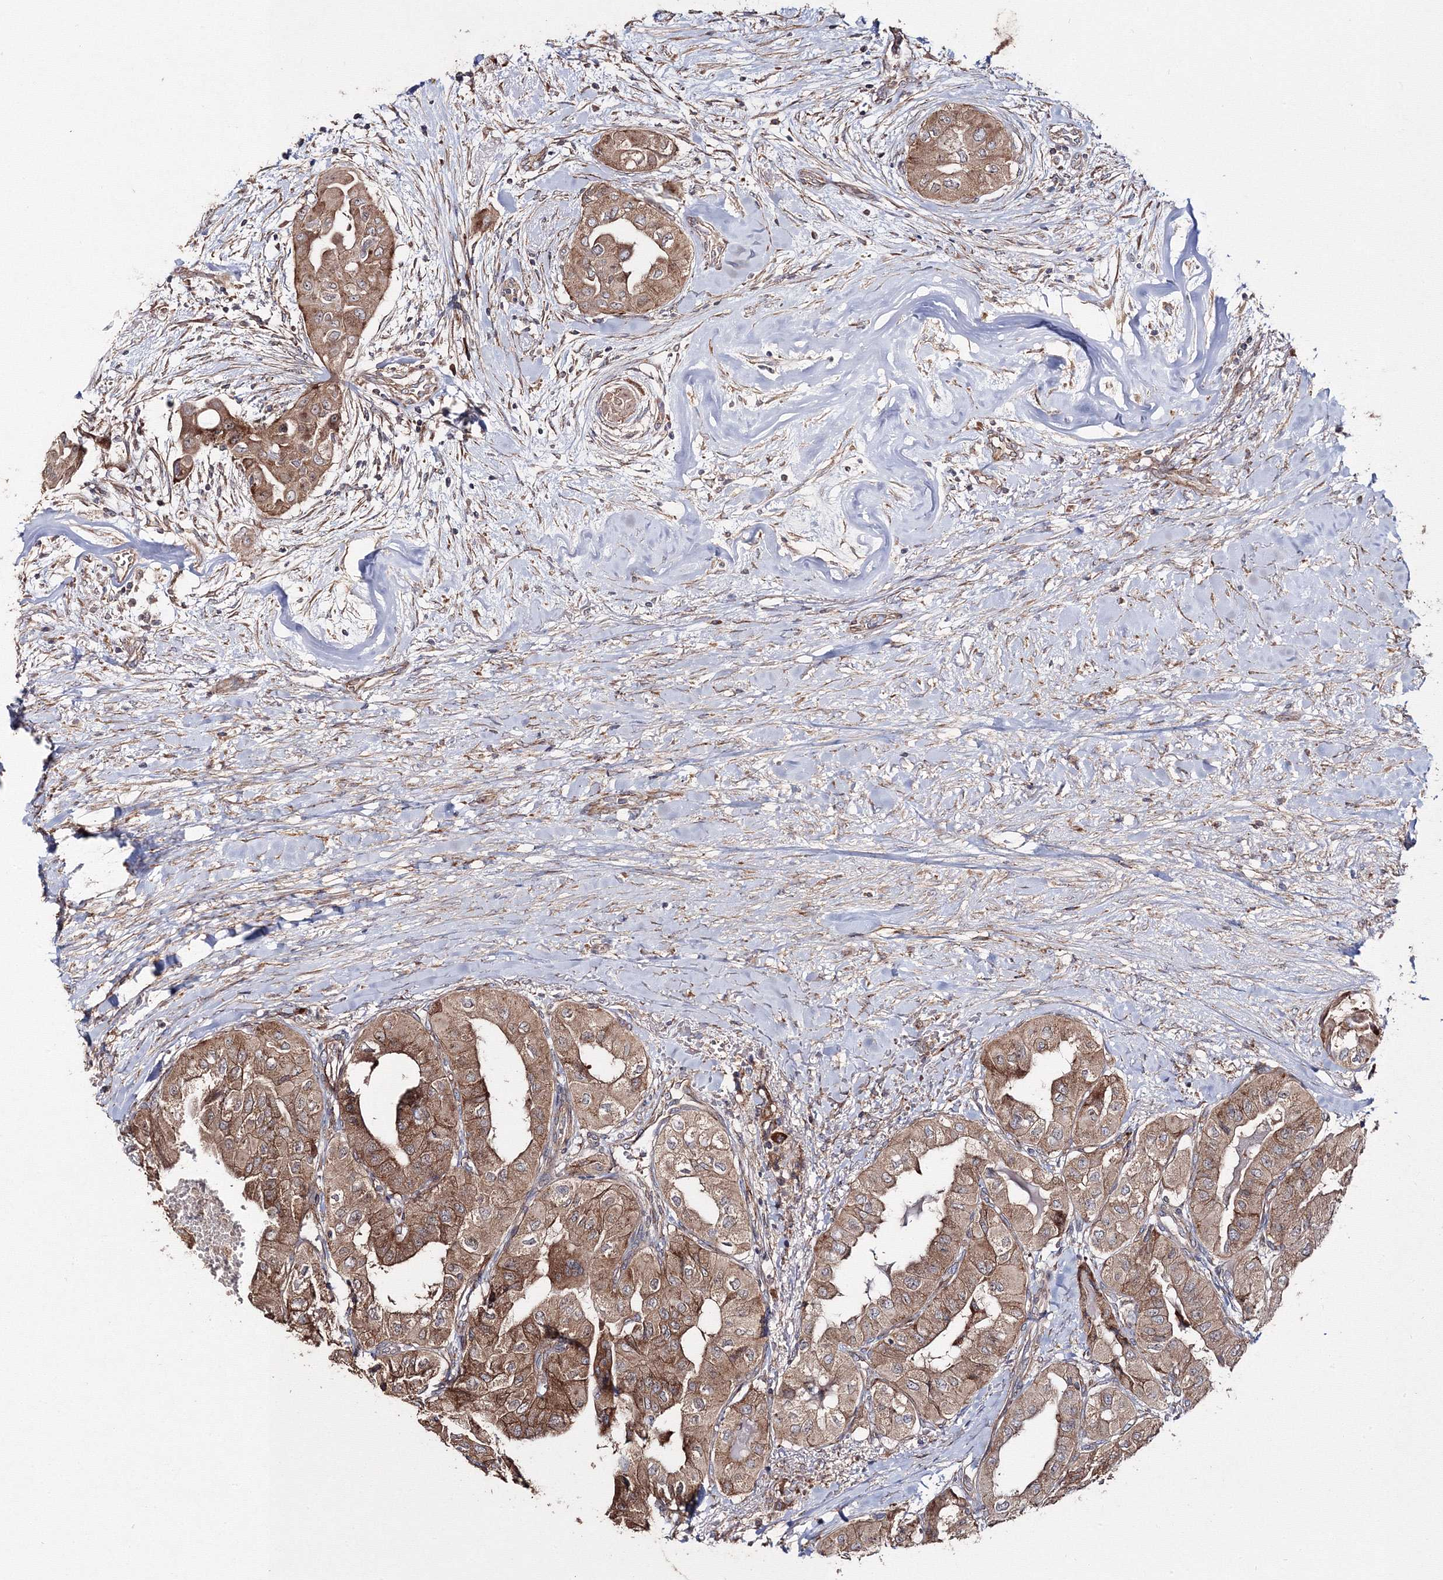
{"staining": {"intensity": "moderate", "quantity": ">75%", "location": "cytoplasmic/membranous"}, "tissue": "thyroid cancer", "cell_type": "Tumor cells", "image_type": "cancer", "snomed": [{"axis": "morphology", "description": "Papillary adenocarcinoma, NOS"}, {"axis": "topography", "description": "Thyroid gland"}], "caption": "The histopathology image displays staining of thyroid cancer (papillary adenocarcinoma), revealing moderate cytoplasmic/membranous protein expression (brown color) within tumor cells.", "gene": "DDO", "patient": {"sex": "female", "age": 59}}